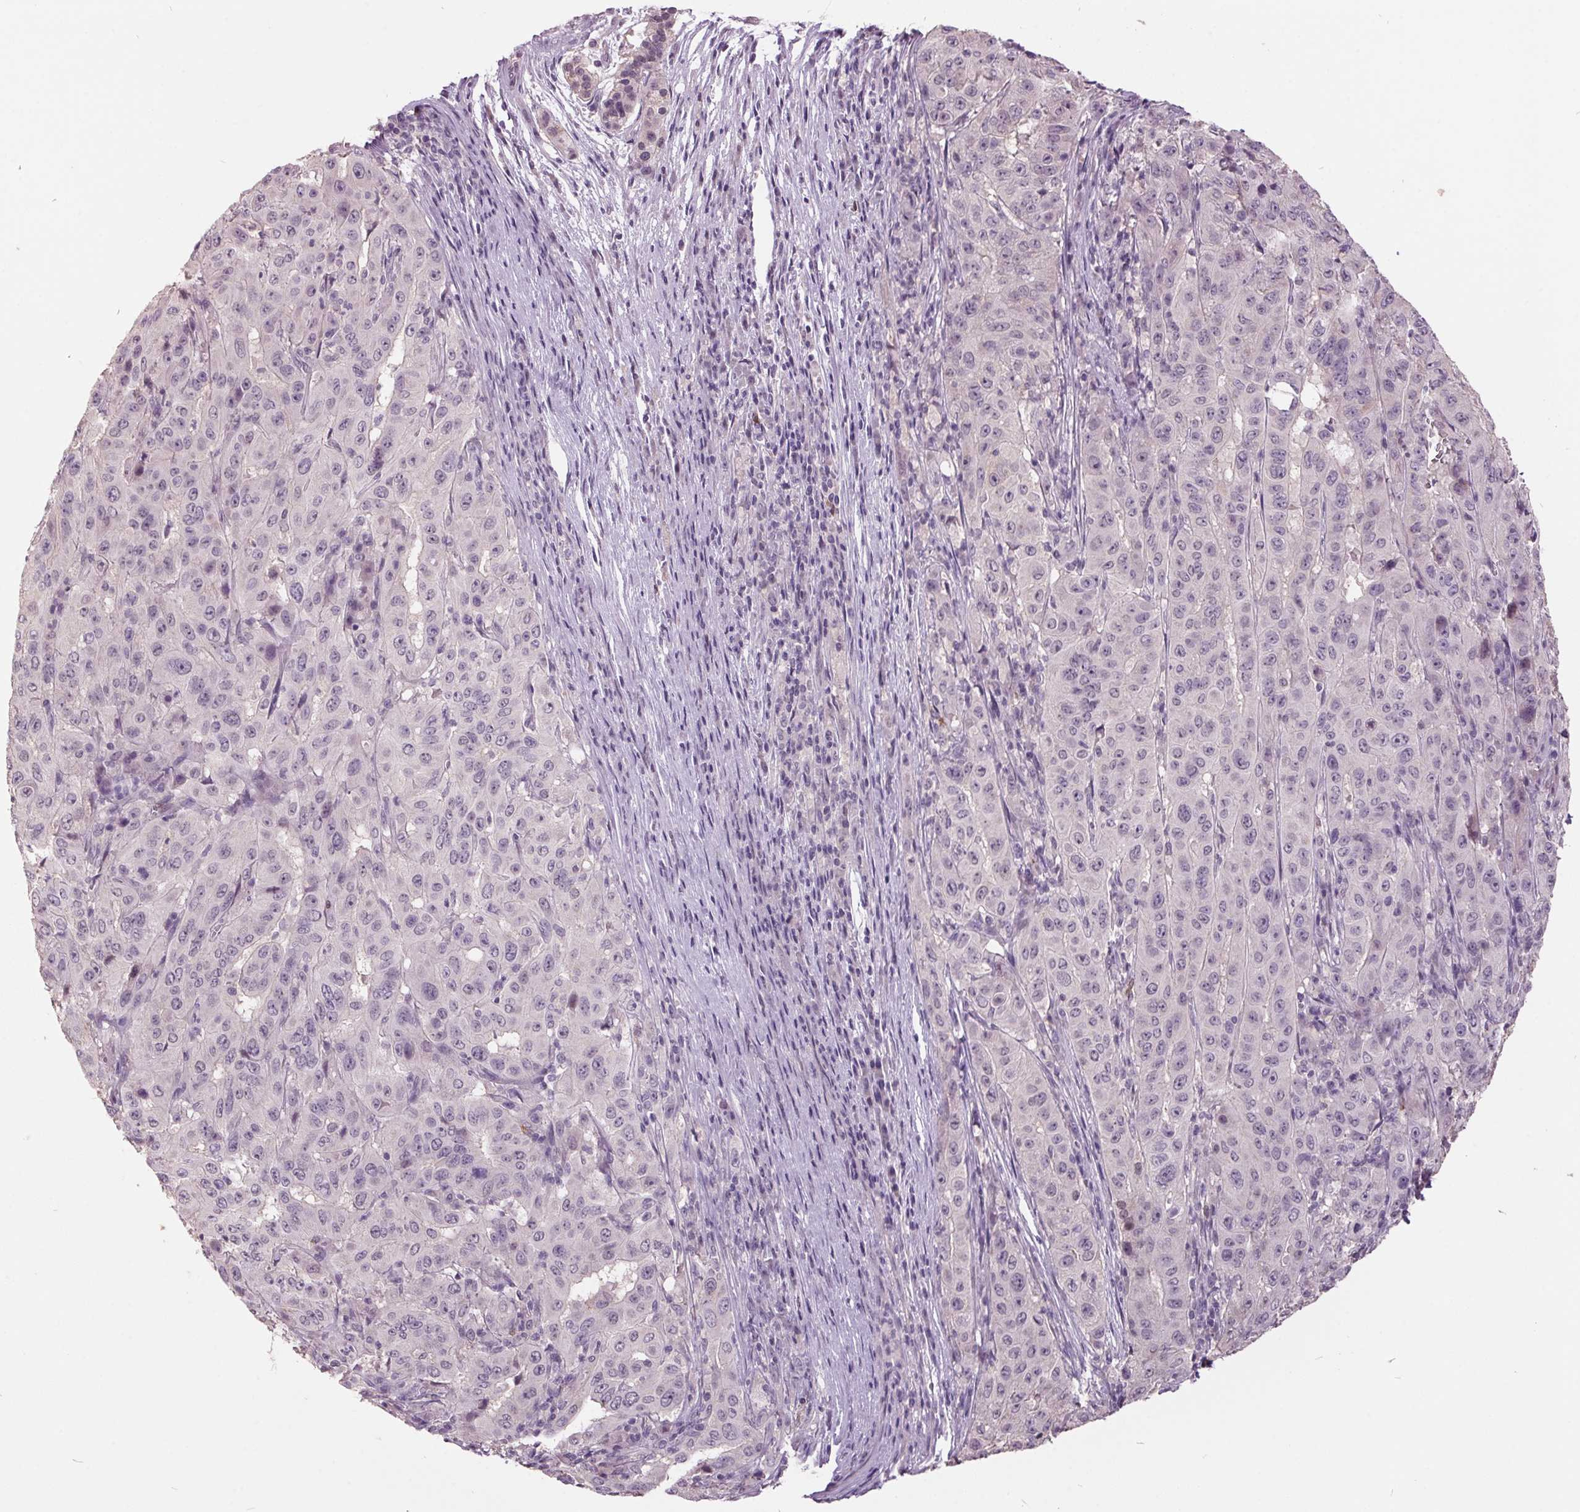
{"staining": {"intensity": "negative", "quantity": "none", "location": "none"}, "tissue": "pancreatic cancer", "cell_type": "Tumor cells", "image_type": "cancer", "snomed": [{"axis": "morphology", "description": "Adenocarcinoma, NOS"}, {"axis": "topography", "description": "Pancreas"}], "caption": "Protein analysis of pancreatic cancer reveals no significant positivity in tumor cells.", "gene": "C2orf16", "patient": {"sex": "male", "age": 63}}